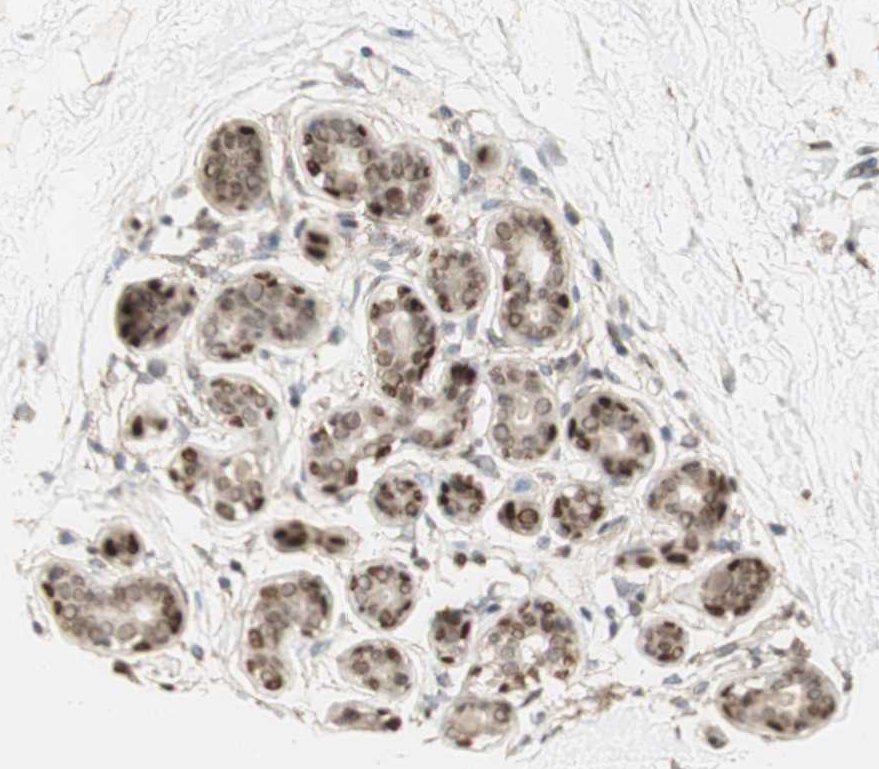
{"staining": {"intensity": "weak", "quantity": ">75%", "location": "cytoplasmic/membranous,nuclear"}, "tissue": "breast", "cell_type": "Adipocytes", "image_type": "normal", "snomed": [{"axis": "morphology", "description": "Normal tissue, NOS"}, {"axis": "topography", "description": "Breast"}], "caption": "A photomicrograph showing weak cytoplasmic/membranous,nuclear expression in about >75% of adipocytes in benign breast, as visualized by brown immunohistochemical staining.", "gene": "FOXP1", "patient": {"sex": "female", "age": 23}}